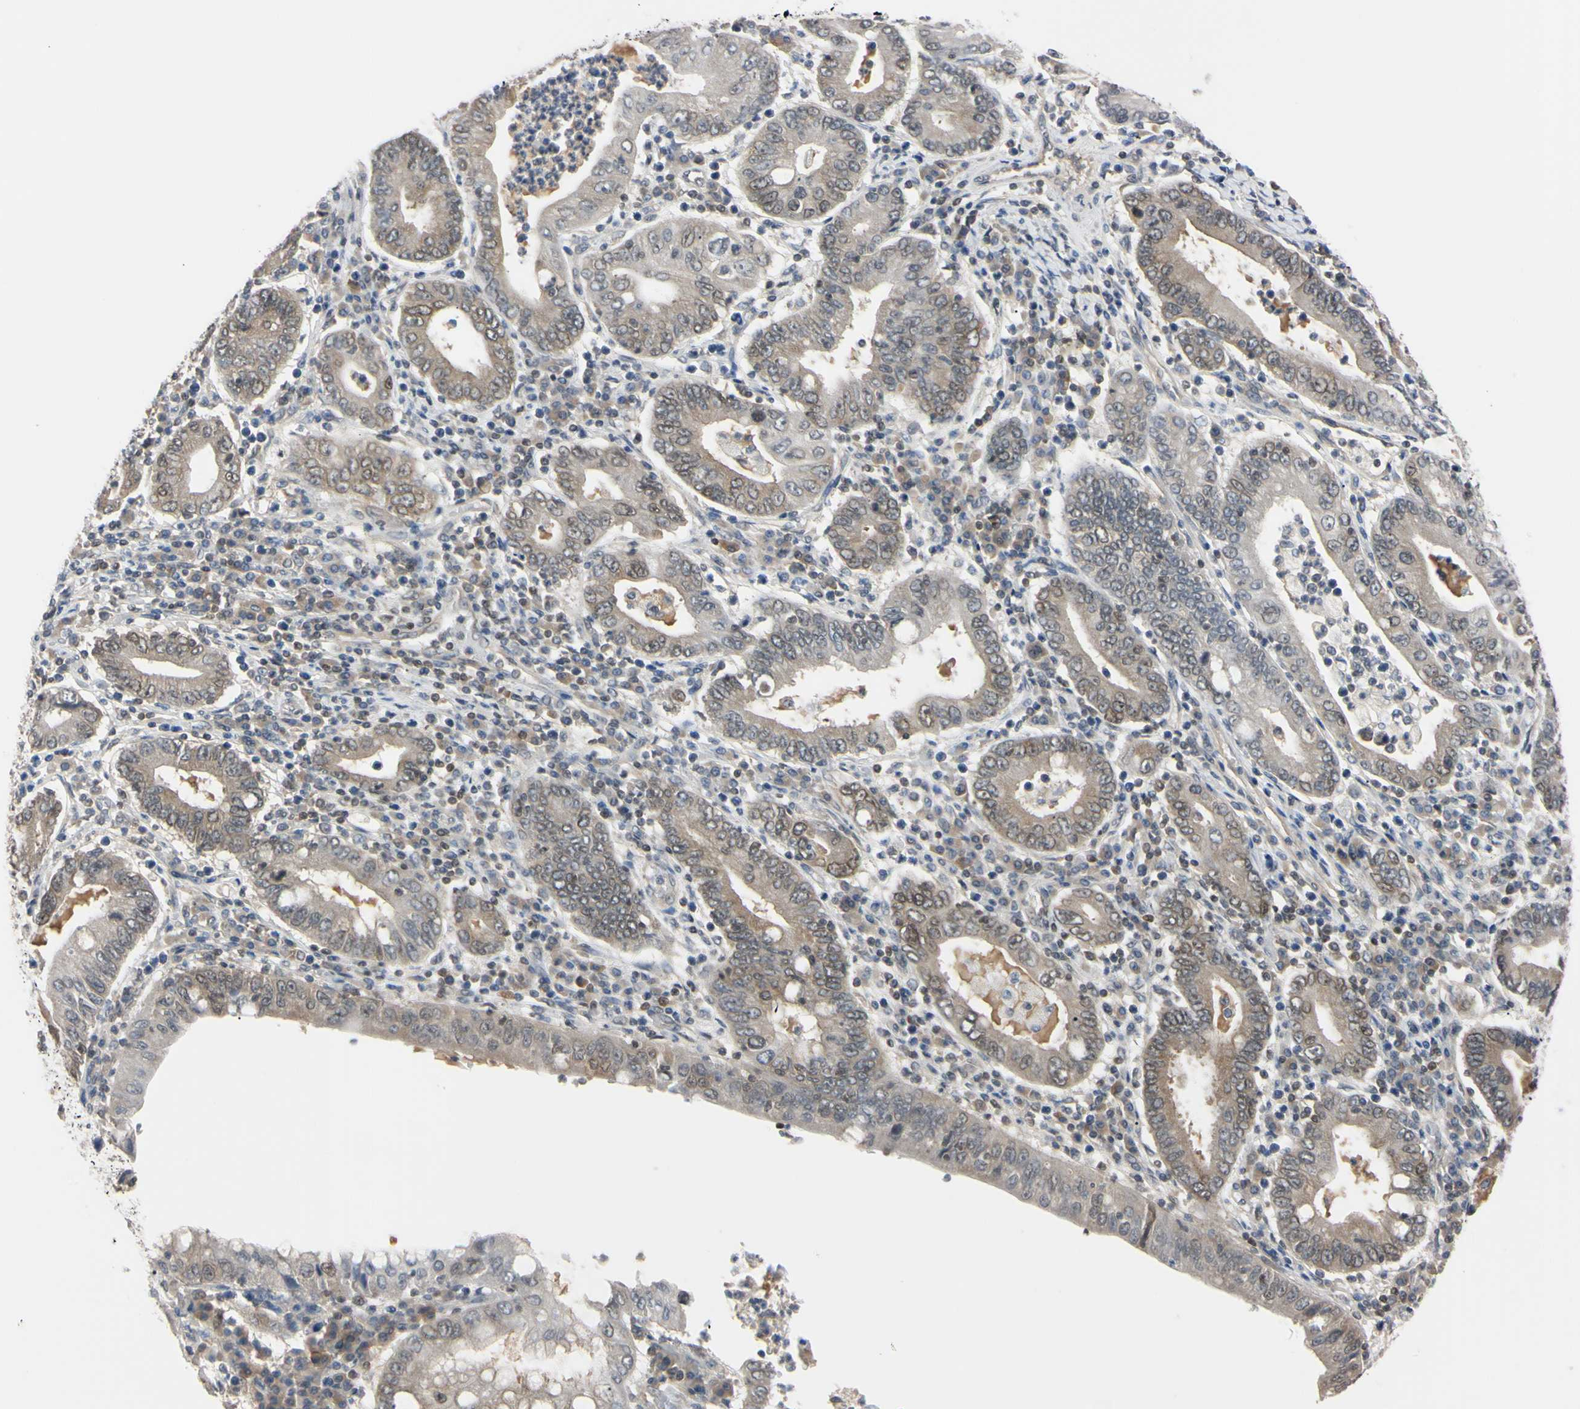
{"staining": {"intensity": "weak", "quantity": ">75%", "location": "cytoplasmic/membranous"}, "tissue": "stomach cancer", "cell_type": "Tumor cells", "image_type": "cancer", "snomed": [{"axis": "morphology", "description": "Normal tissue, NOS"}, {"axis": "morphology", "description": "Adenocarcinoma, NOS"}, {"axis": "topography", "description": "Esophagus"}, {"axis": "topography", "description": "Stomach, upper"}, {"axis": "topography", "description": "Peripheral nerve tissue"}], "caption": "Adenocarcinoma (stomach) tissue shows weak cytoplasmic/membranous positivity in about >75% of tumor cells, visualized by immunohistochemistry. (IHC, brightfield microscopy, high magnification).", "gene": "UBE2I", "patient": {"sex": "male", "age": 62}}